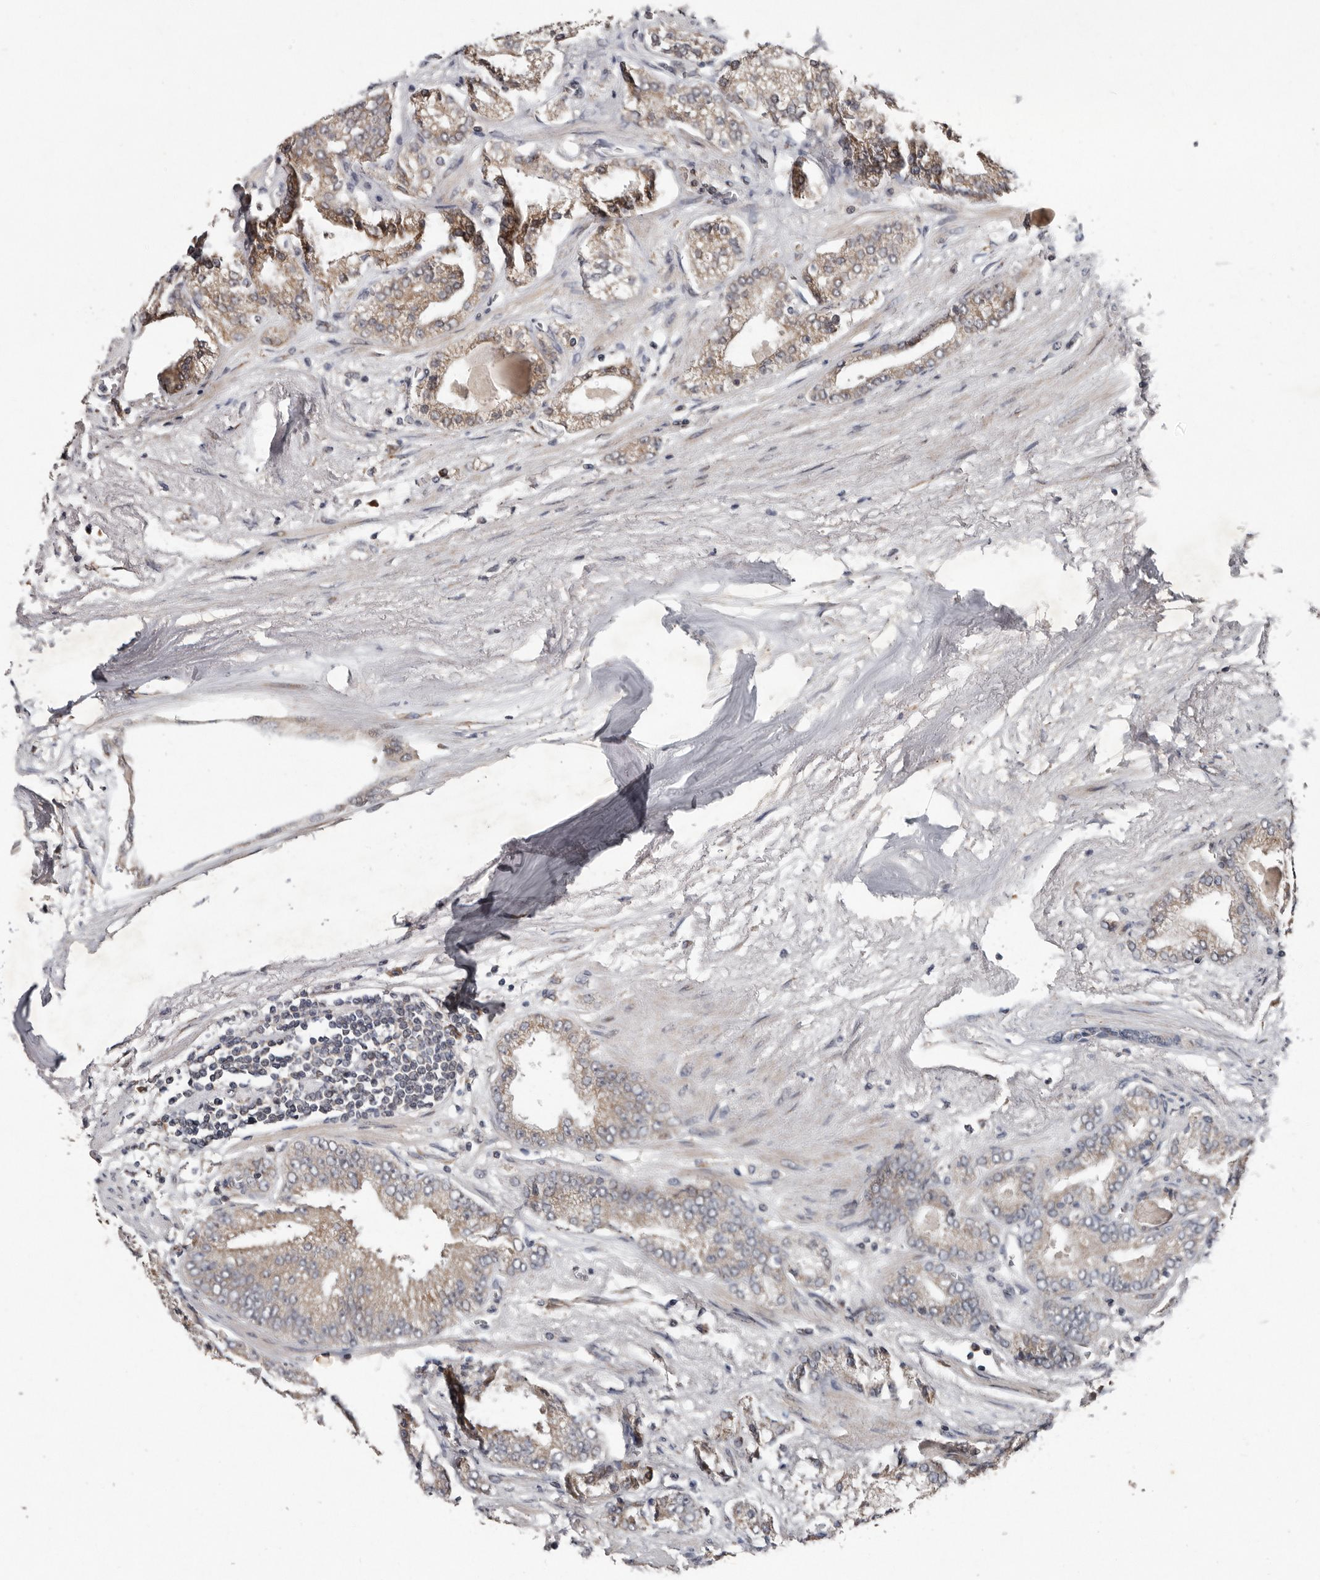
{"staining": {"intensity": "moderate", "quantity": "<25%", "location": "cytoplasmic/membranous"}, "tissue": "prostate cancer", "cell_type": "Tumor cells", "image_type": "cancer", "snomed": [{"axis": "morphology", "description": "Adenocarcinoma, High grade"}, {"axis": "topography", "description": "Prostate"}], "caption": "High-power microscopy captured an IHC photomicrograph of prostate cancer (adenocarcinoma (high-grade)), revealing moderate cytoplasmic/membranous staining in approximately <25% of tumor cells. (IHC, brightfield microscopy, high magnification).", "gene": "CHML", "patient": {"sex": "male", "age": 71}}